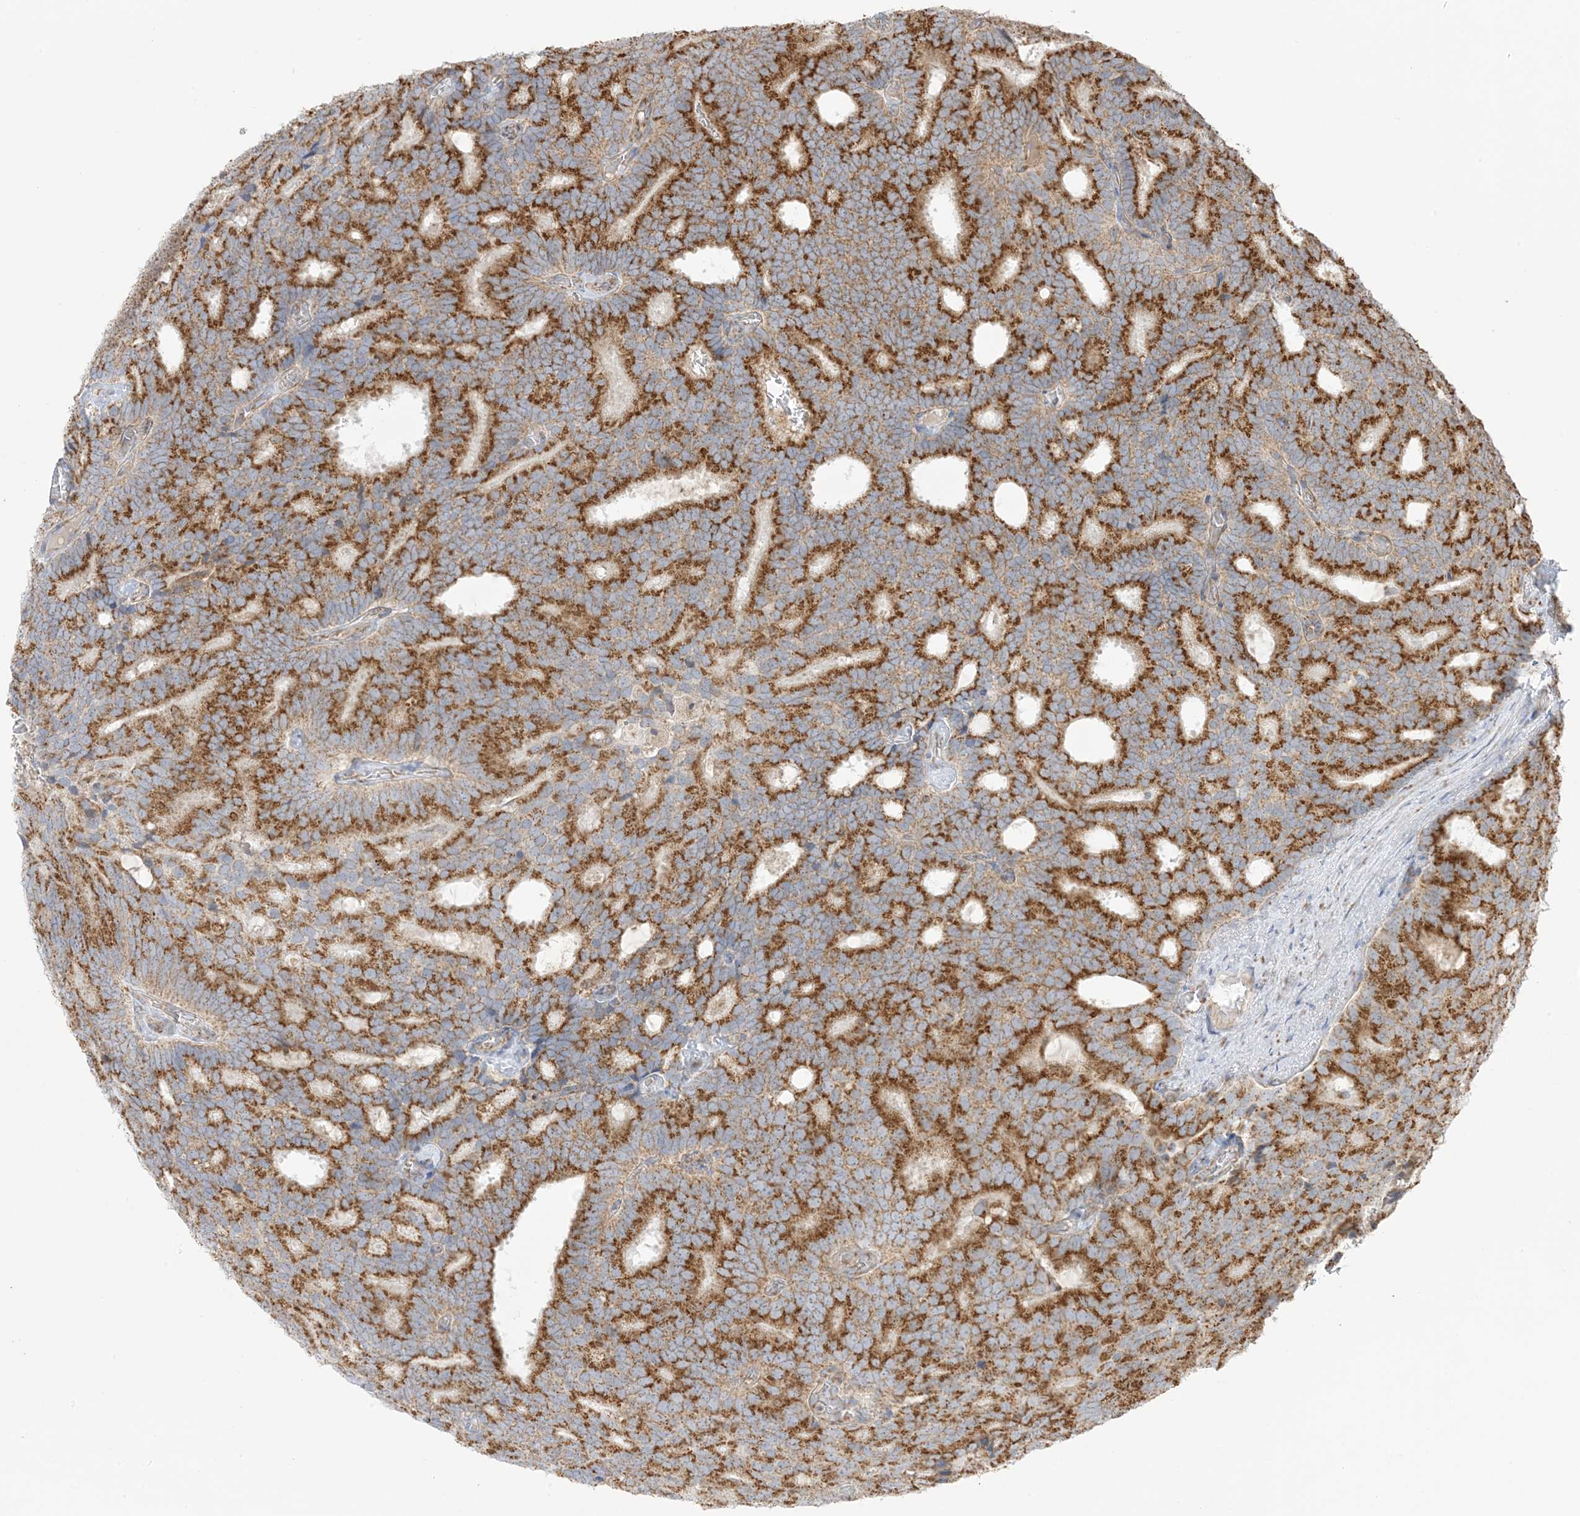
{"staining": {"intensity": "strong", "quantity": ">75%", "location": "cytoplasmic/membranous"}, "tissue": "prostate cancer", "cell_type": "Tumor cells", "image_type": "cancer", "snomed": [{"axis": "morphology", "description": "Adenocarcinoma, Low grade"}, {"axis": "topography", "description": "Prostate"}], "caption": "Strong cytoplasmic/membranous positivity is identified in approximately >75% of tumor cells in prostate cancer.", "gene": "SLC25A12", "patient": {"sex": "male", "age": 71}}